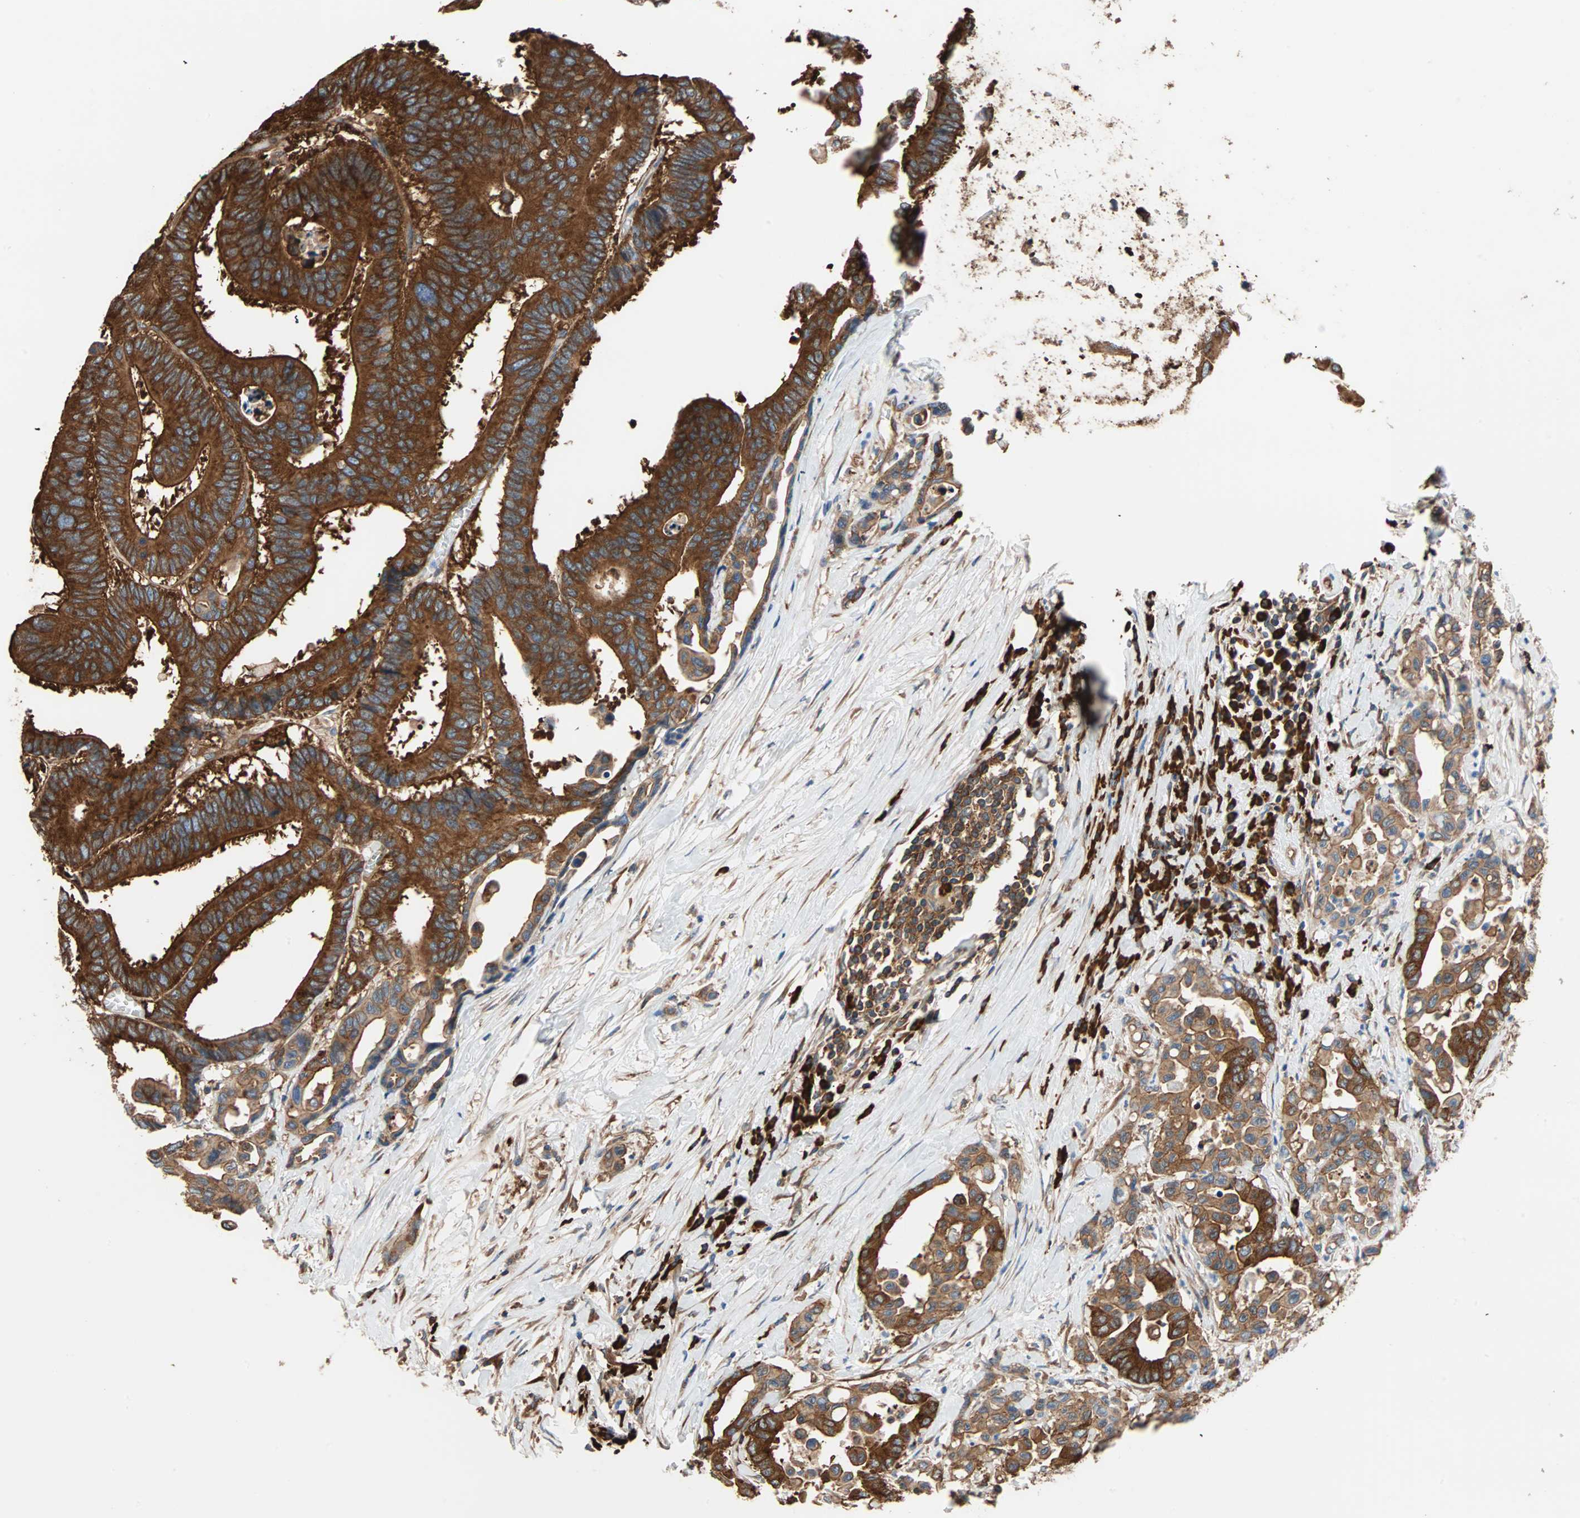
{"staining": {"intensity": "strong", "quantity": ">75%", "location": "cytoplasmic/membranous"}, "tissue": "colorectal cancer", "cell_type": "Tumor cells", "image_type": "cancer", "snomed": [{"axis": "morphology", "description": "Normal tissue, NOS"}, {"axis": "morphology", "description": "Adenocarcinoma, NOS"}, {"axis": "topography", "description": "Colon"}], "caption": "An image of human colorectal cancer (adenocarcinoma) stained for a protein shows strong cytoplasmic/membranous brown staining in tumor cells. (DAB (3,3'-diaminobenzidine) IHC with brightfield microscopy, high magnification).", "gene": "EEF2", "patient": {"sex": "male", "age": 82}}